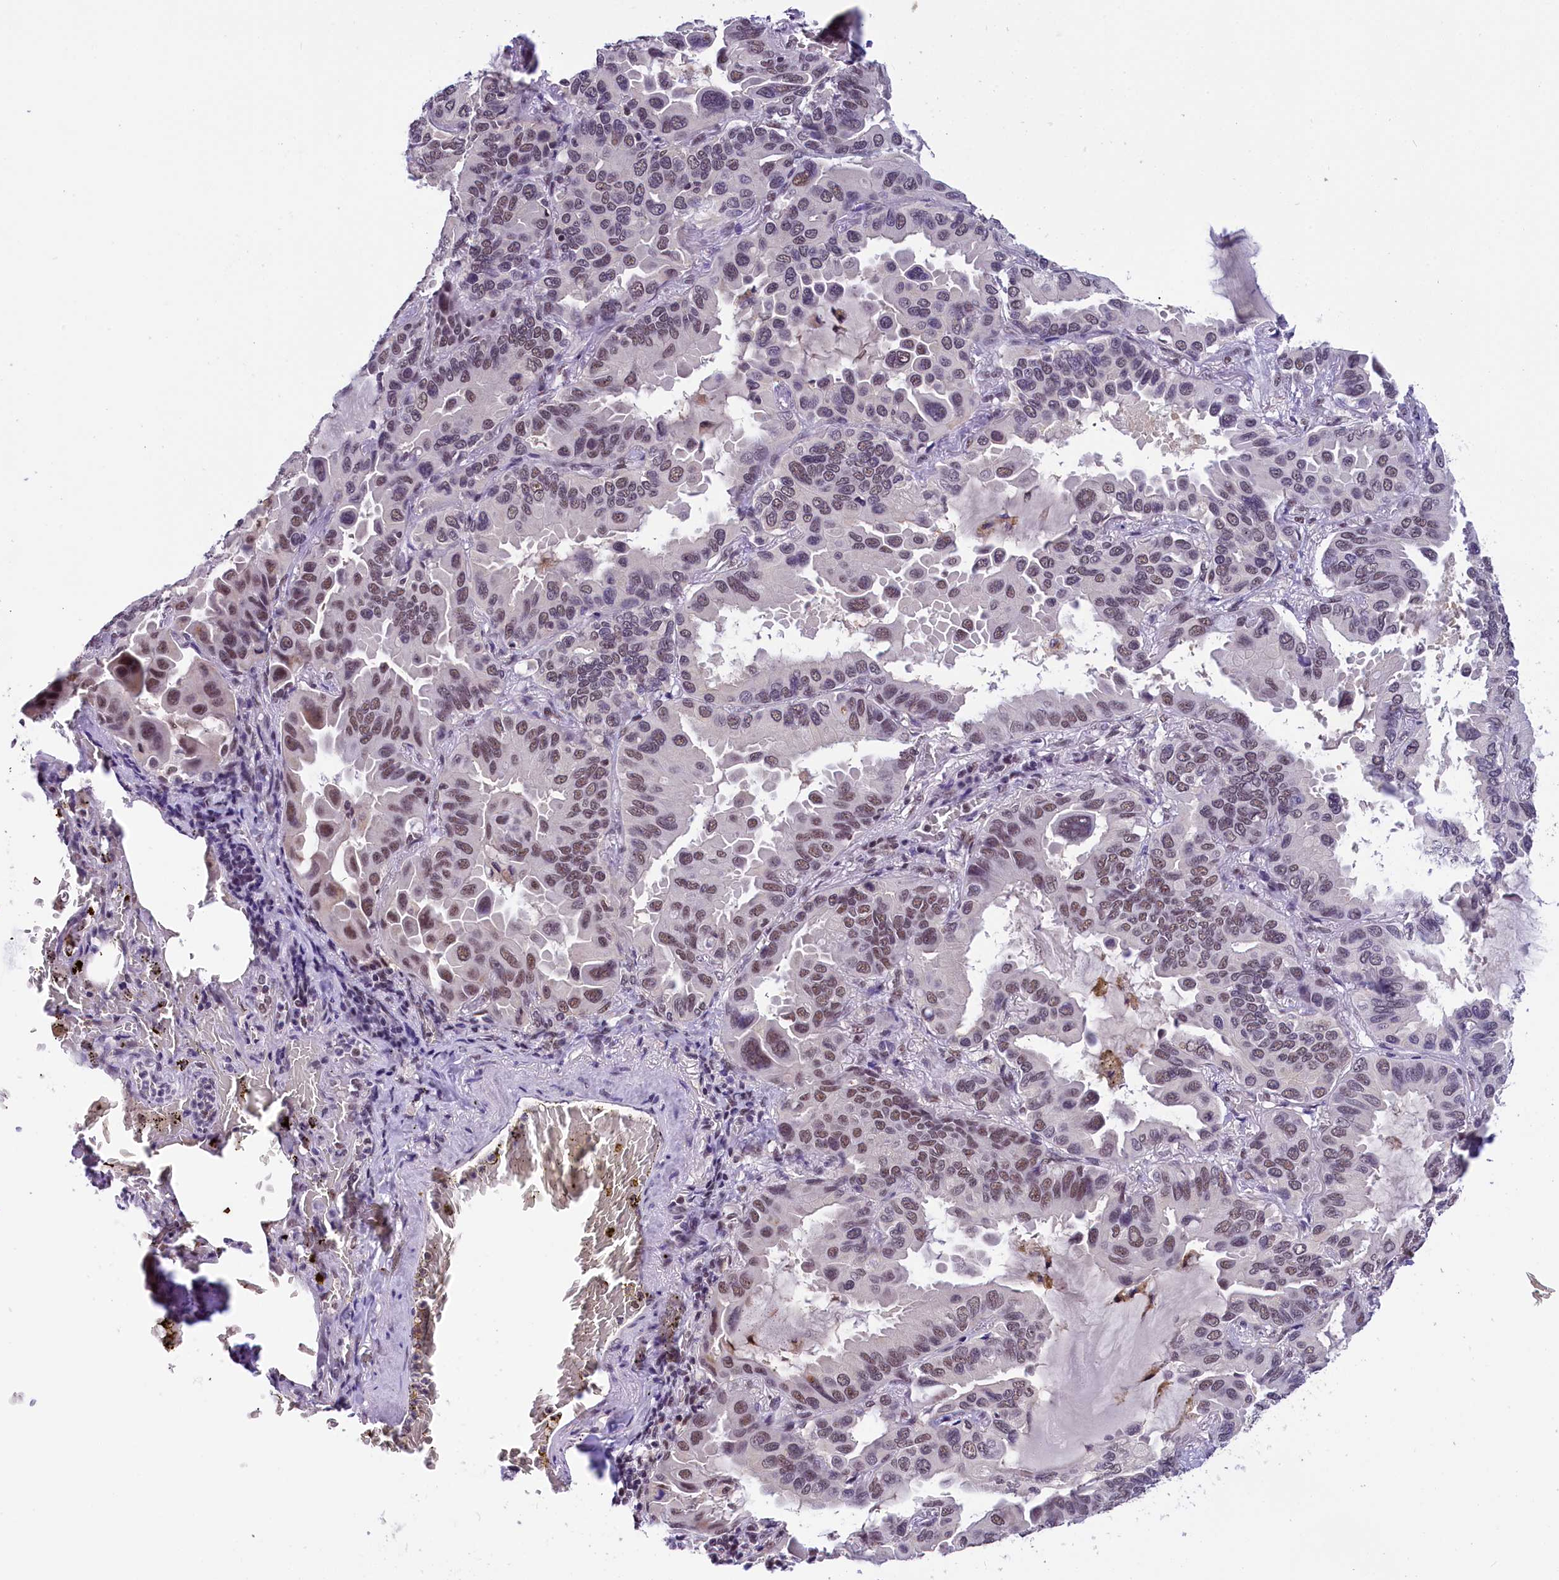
{"staining": {"intensity": "moderate", "quantity": "25%-75%", "location": "nuclear"}, "tissue": "lung cancer", "cell_type": "Tumor cells", "image_type": "cancer", "snomed": [{"axis": "morphology", "description": "Adenocarcinoma, NOS"}, {"axis": "topography", "description": "Lung"}], "caption": "Immunohistochemistry (IHC) micrograph of neoplastic tissue: human lung cancer (adenocarcinoma) stained using immunohistochemistry reveals medium levels of moderate protein expression localized specifically in the nuclear of tumor cells, appearing as a nuclear brown color.", "gene": "ZC3H4", "patient": {"sex": "male", "age": 64}}